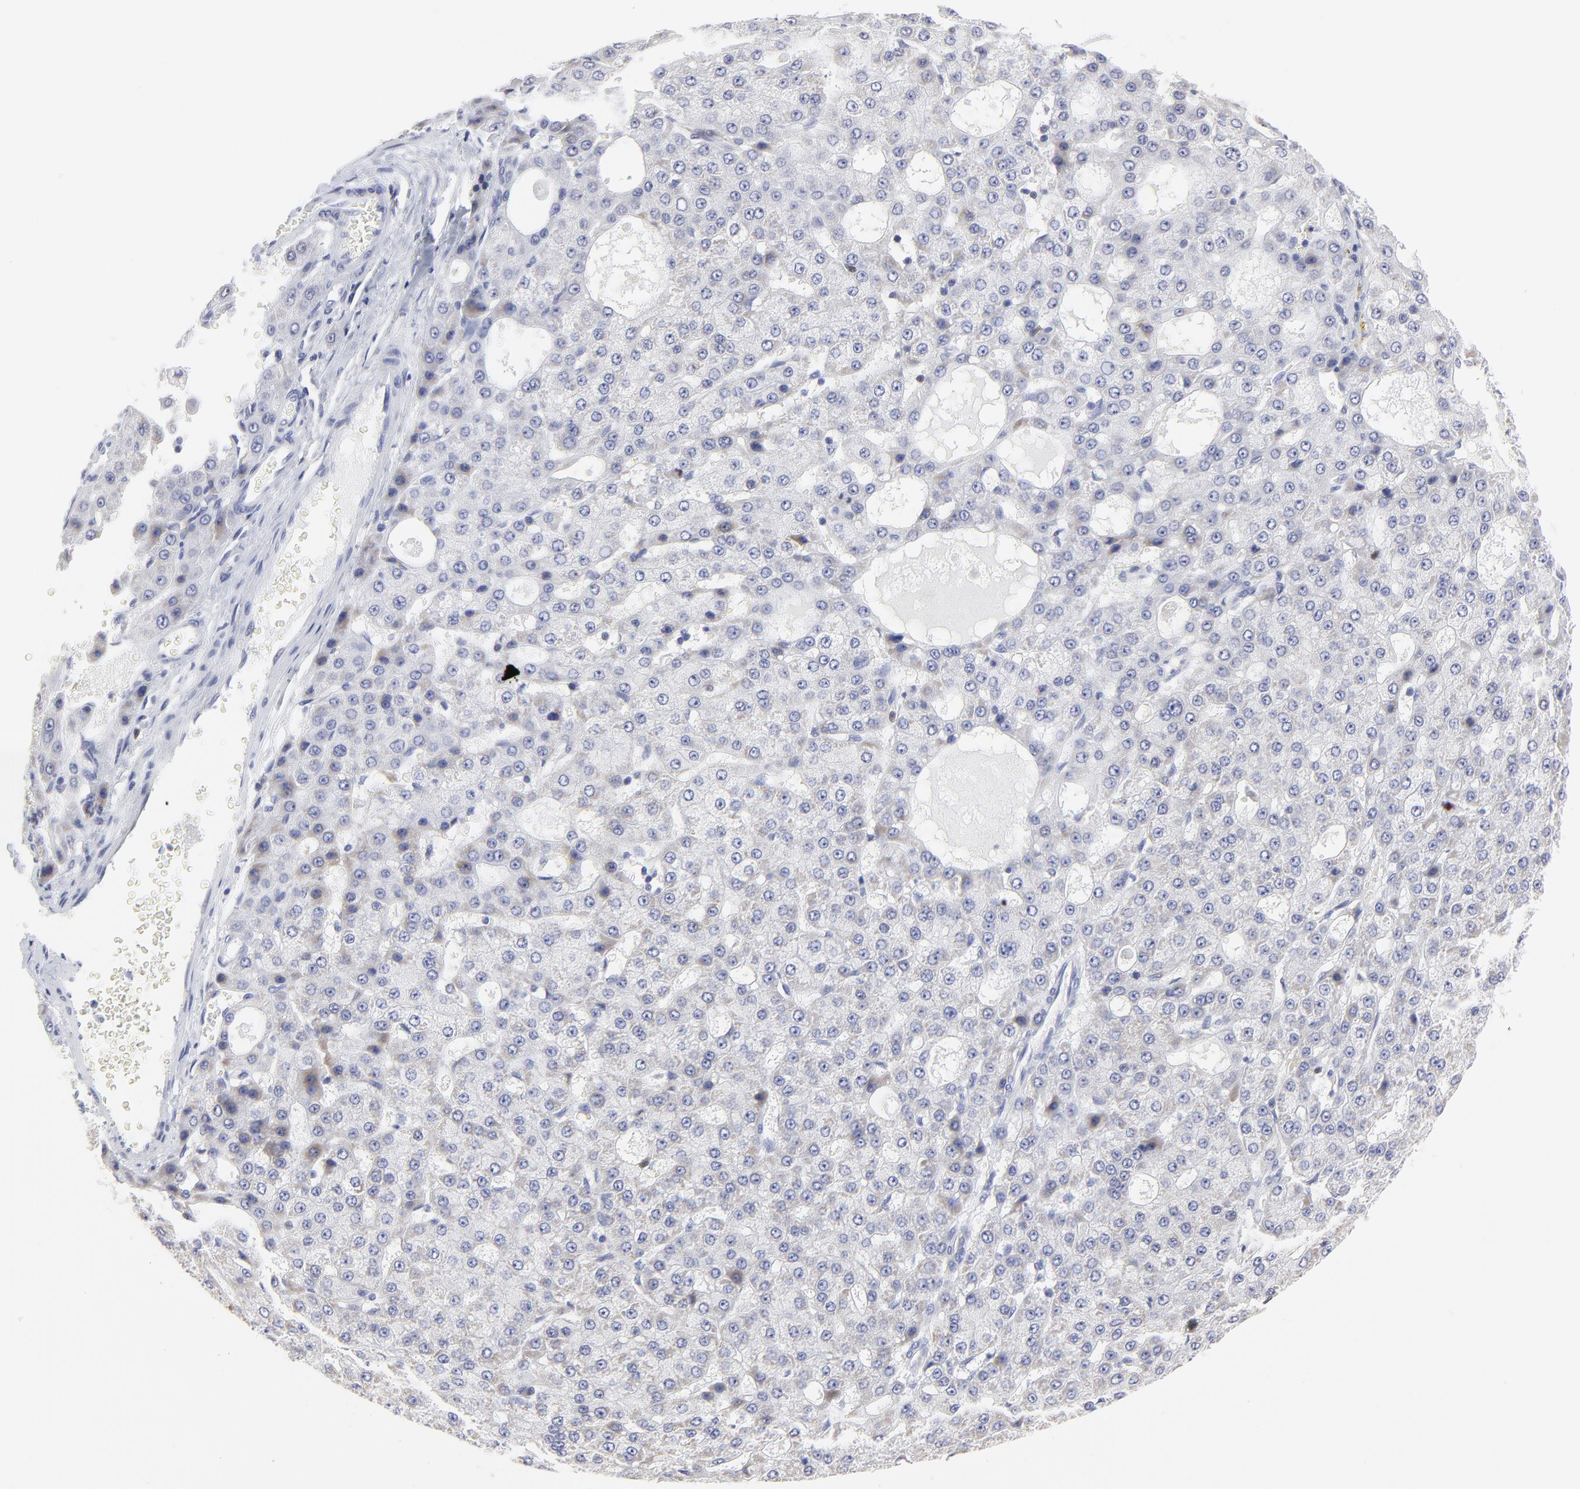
{"staining": {"intensity": "moderate", "quantity": ">75%", "location": "cytoplasmic/membranous"}, "tissue": "liver cancer", "cell_type": "Tumor cells", "image_type": "cancer", "snomed": [{"axis": "morphology", "description": "Carcinoma, Hepatocellular, NOS"}, {"axis": "topography", "description": "Liver"}], "caption": "Protein staining of liver hepatocellular carcinoma tissue displays moderate cytoplasmic/membranous positivity in about >75% of tumor cells. (Stains: DAB (3,3'-diaminobenzidine) in brown, nuclei in blue, Microscopy: brightfield microscopy at high magnification).", "gene": "NCAPH", "patient": {"sex": "male", "age": 47}}